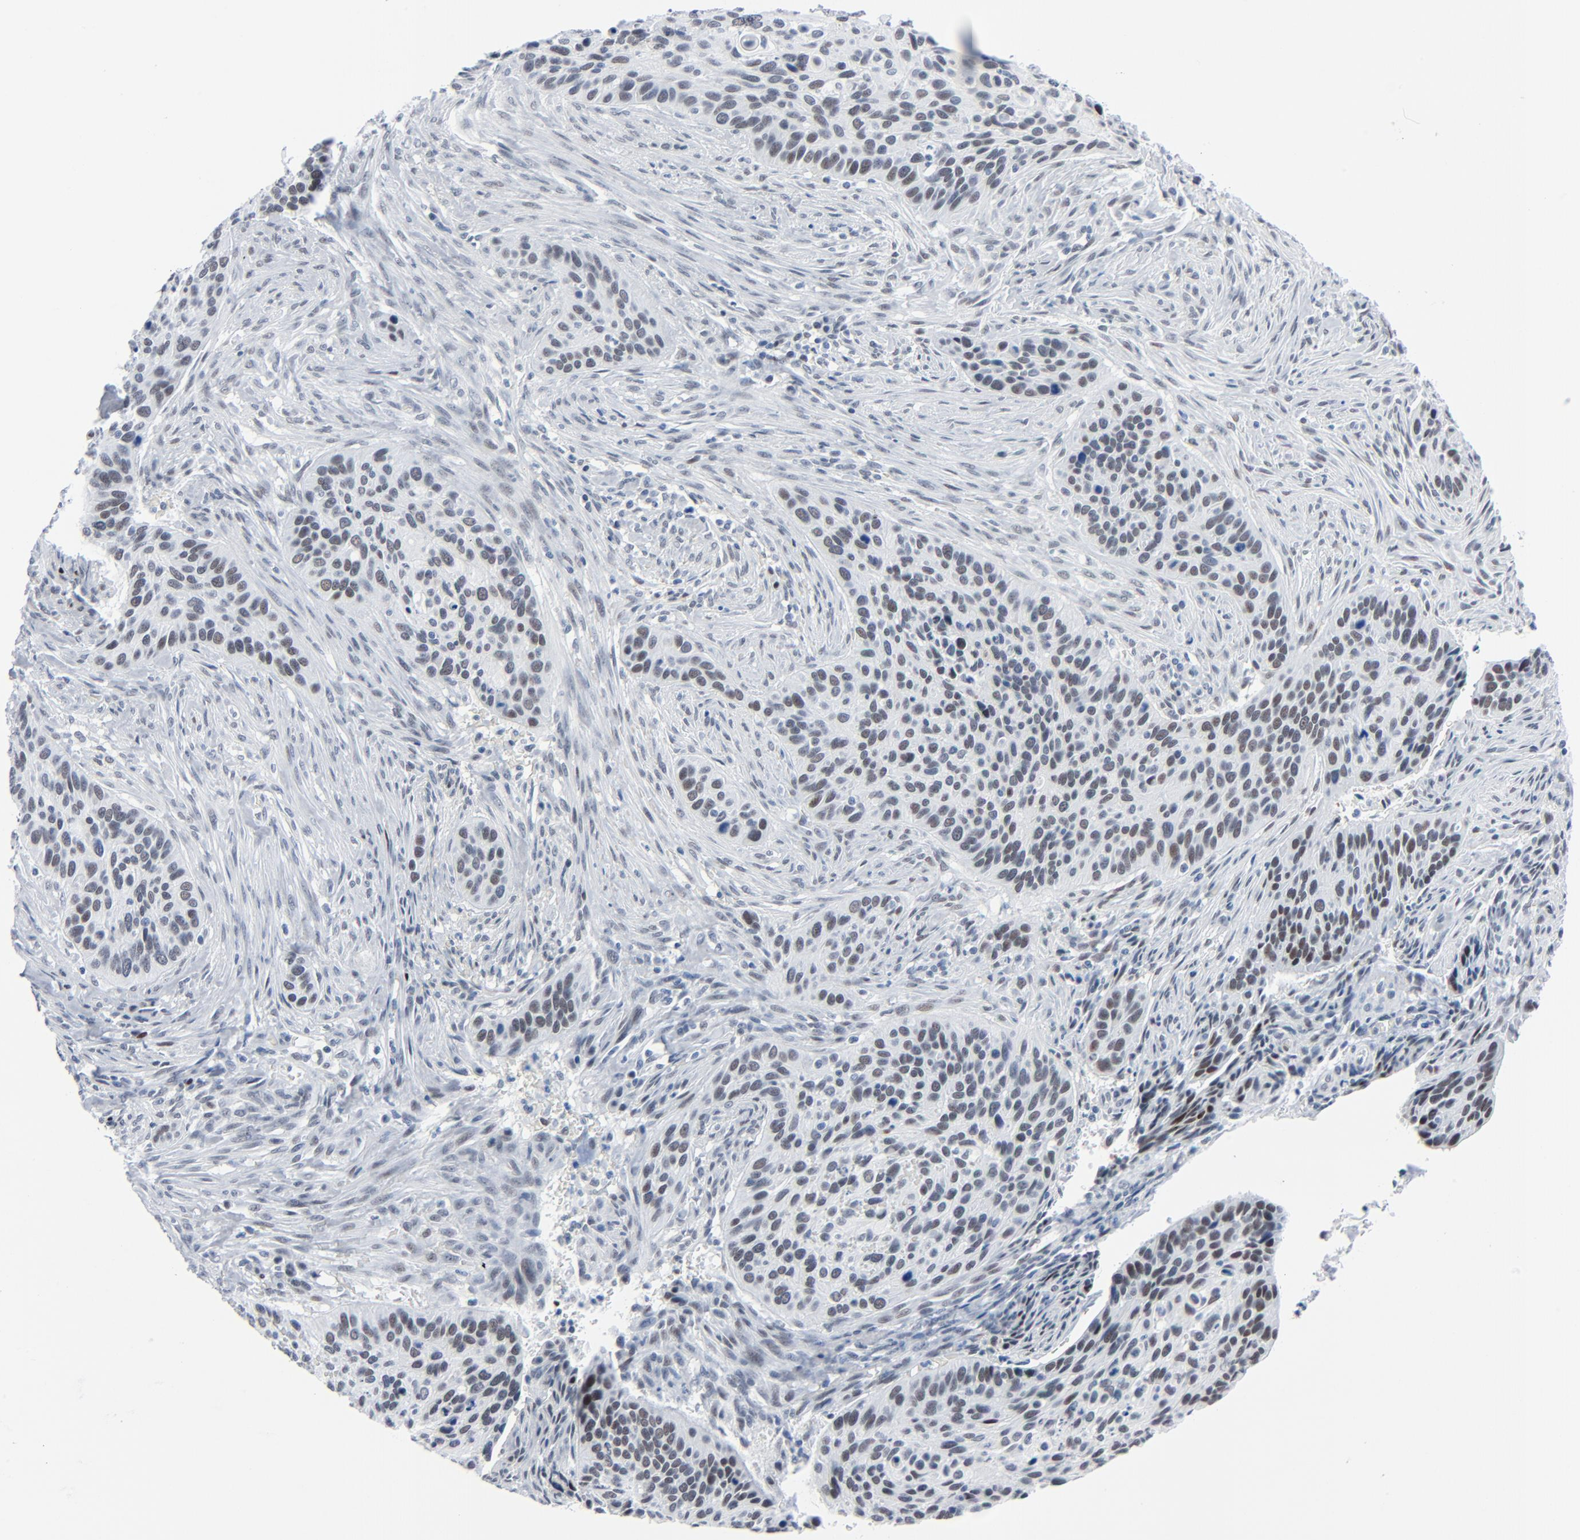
{"staining": {"intensity": "weak", "quantity": ">75%", "location": "nuclear"}, "tissue": "cervical cancer", "cell_type": "Tumor cells", "image_type": "cancer", "snomed": [{"axis": "morphology", "description": "Adenocarcinoma, NOS"}, {"axis": "topography", "description": "Cervix"}], "caption": "Cervical cancer was stained to show a protein in brown. There is low levels of weak nuclear staining in approximately >75% of tumor cells.", "gene": "SIRT1", "patient": {"sex": "female", "age": 29}}